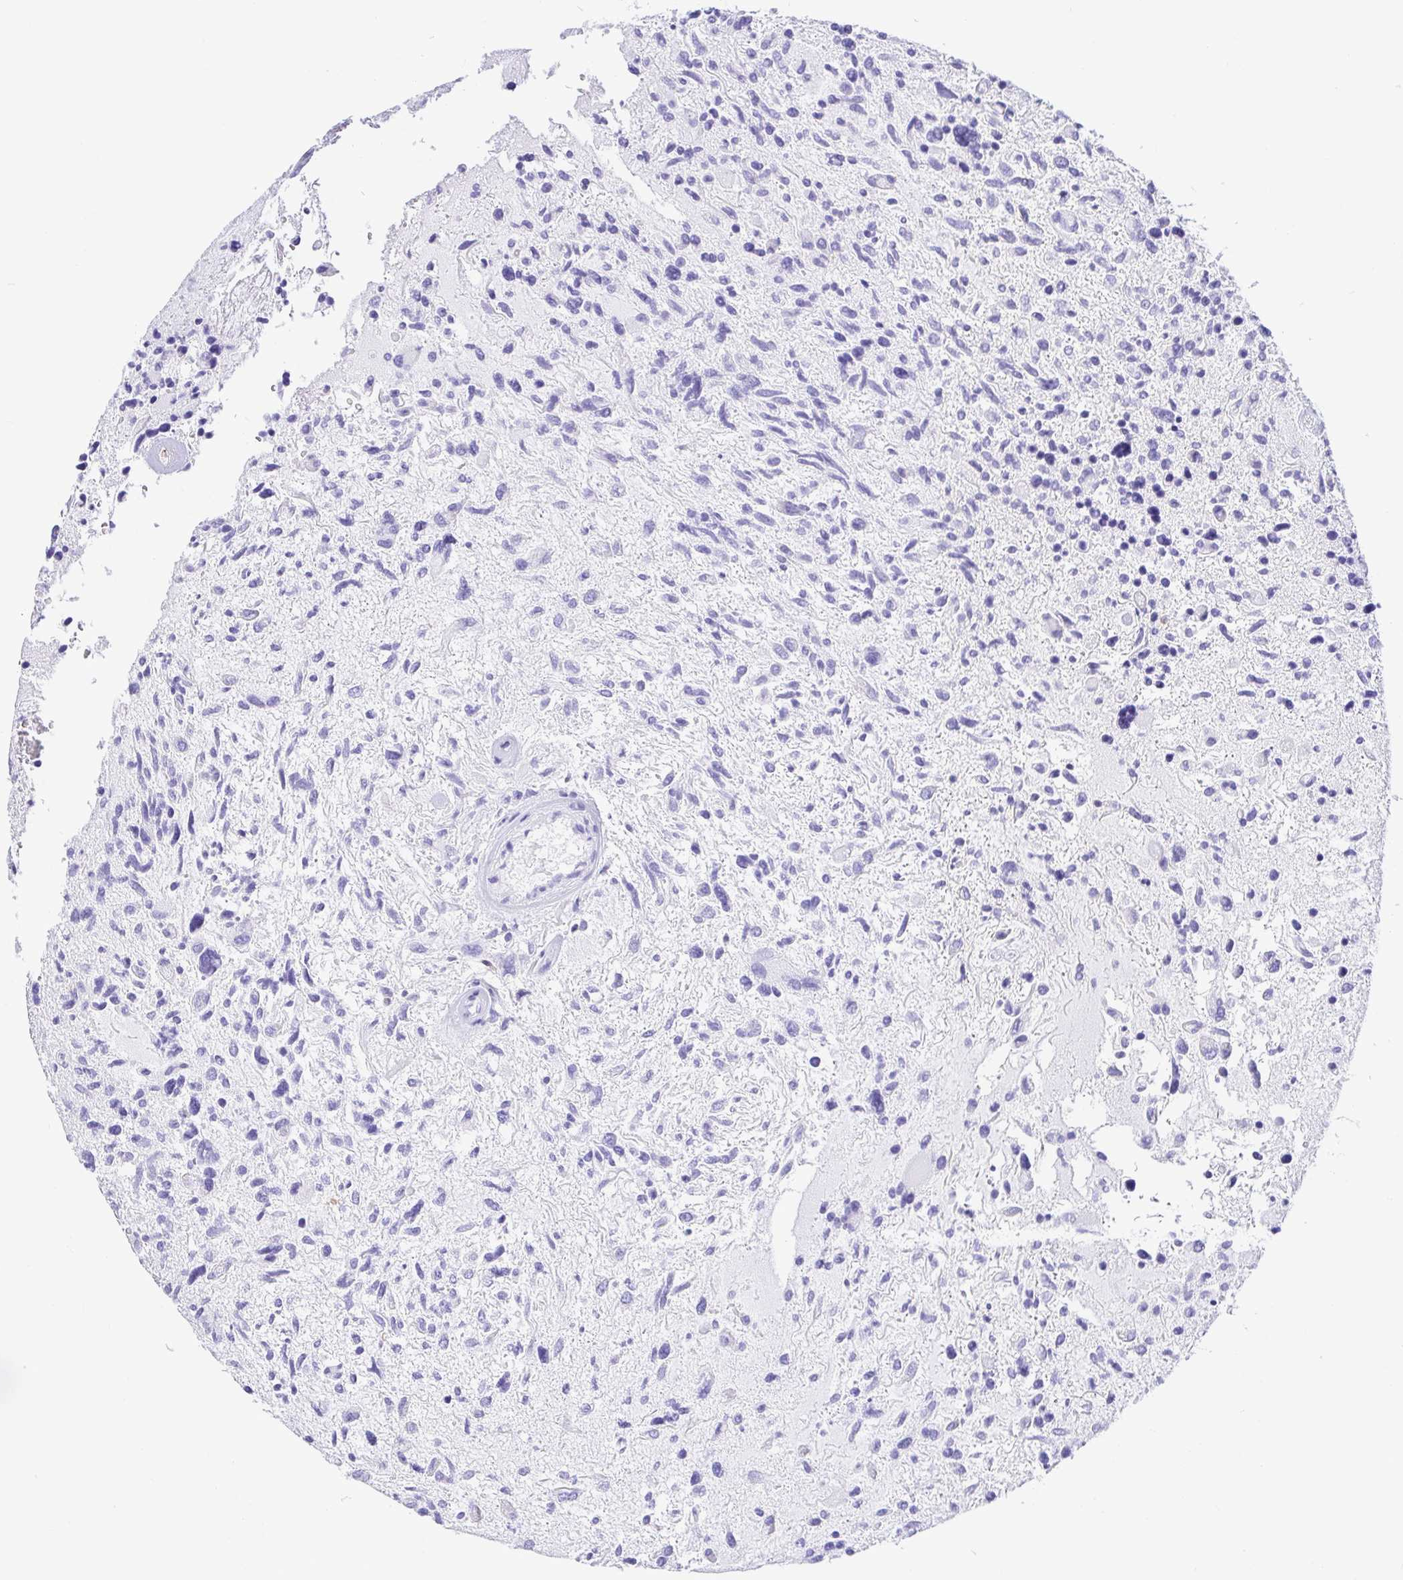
{"staining": {"intensity": "negative", "quantity": "none", "location": "none"}, "tissue": "glioma", "cell_type": "Tumor cells", "image_type": "cancer", "snomed": [{"axis": "morphology", "description": "Glioma, malignant, High grade"}, {"axis": "topography", "description": "Brain"}], "caption": "IHC of human malignant high-grade glioma shows no positivity in tumor cells. (DAB immunohistochemistry with hematoxylin counter stain).", "gene": "CD5", "patient": {"sex": "female", "age": 11}}